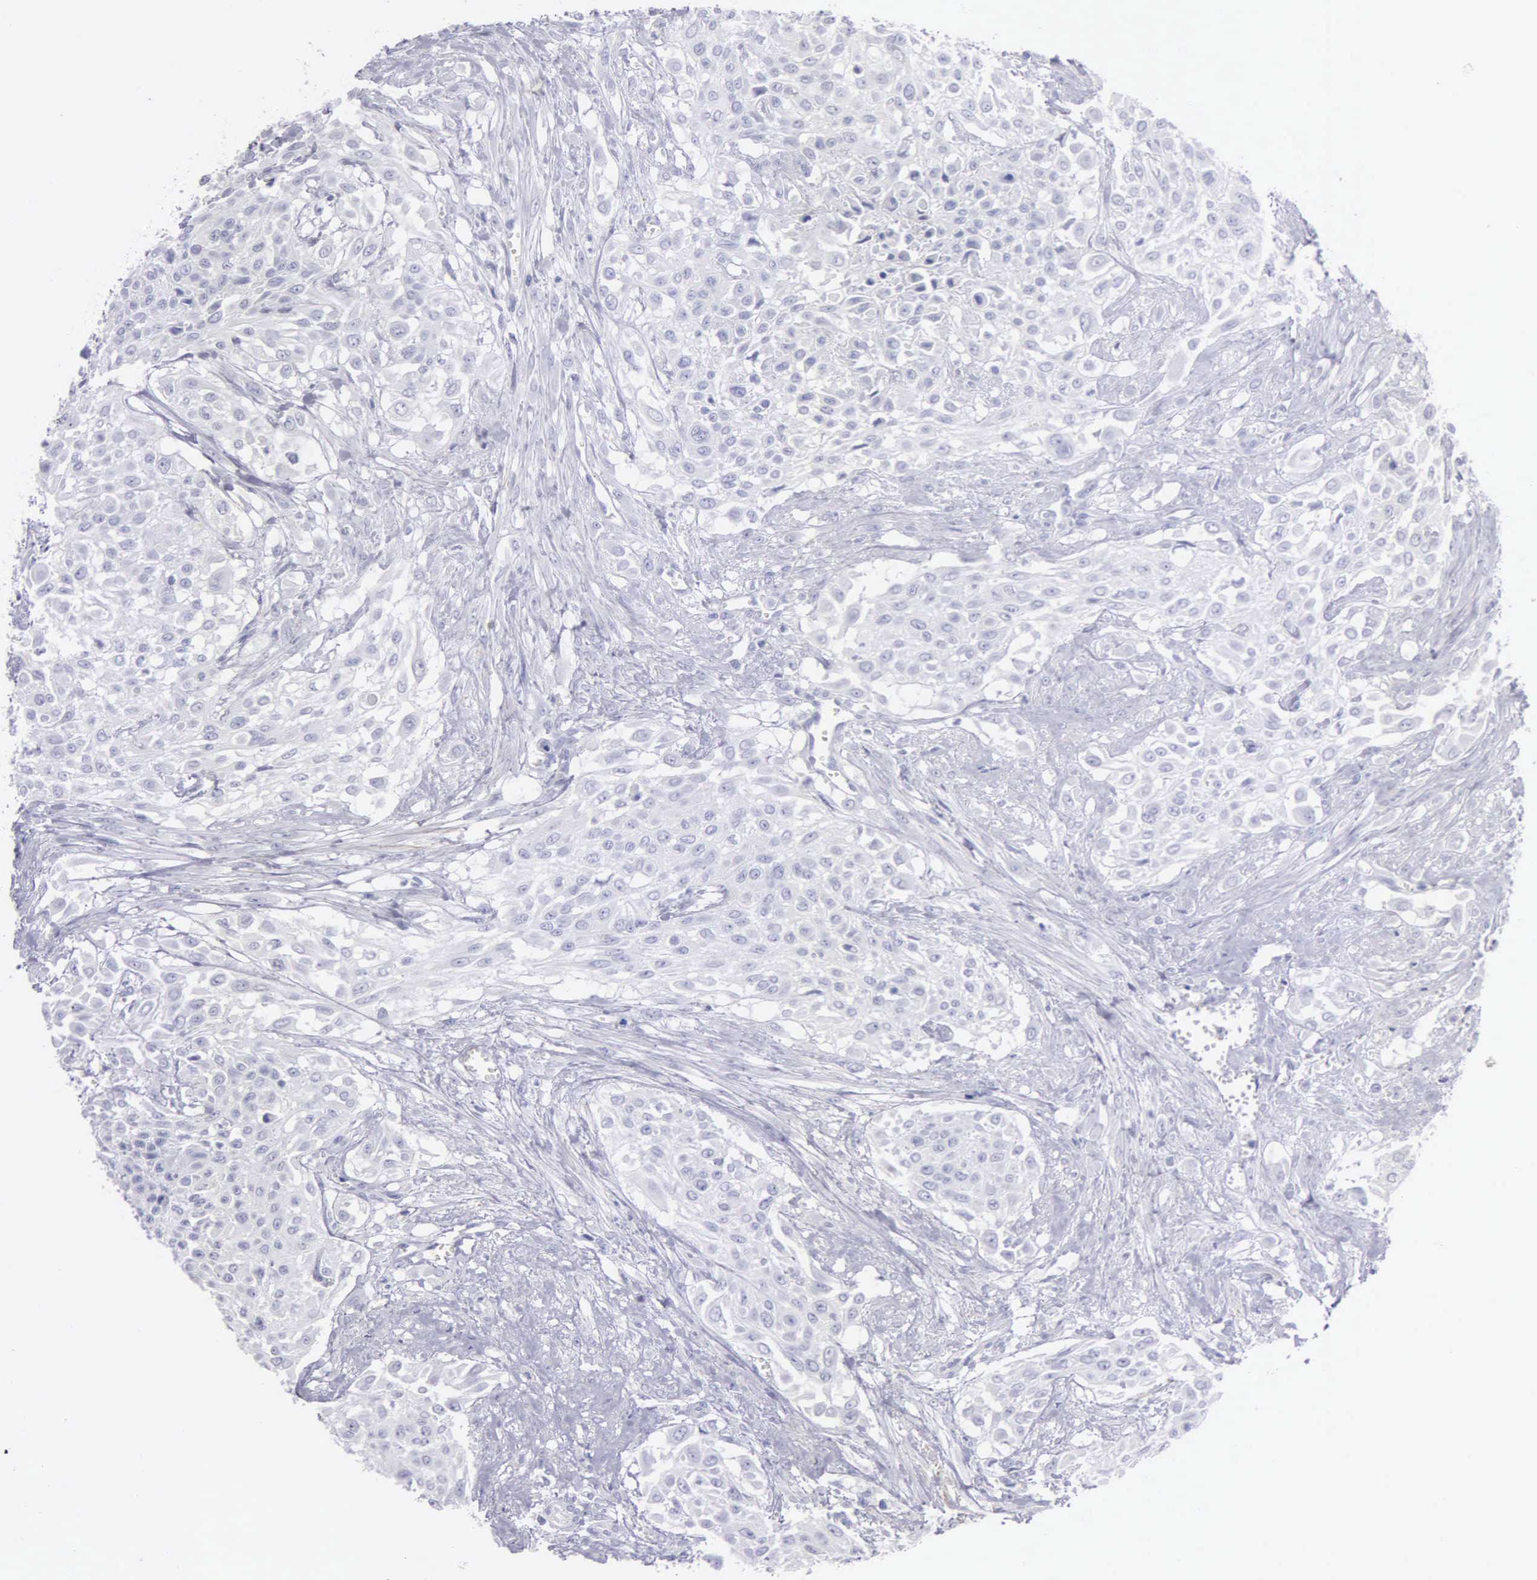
{"staining": {"intensity": "negative", "quantity": "none", "location": "none"}, "tissue": "urothelial cancer", "cell_type": "Tumor cells", "image_type": "cancer", "snomed": [{"axis": "morphology", "description": "Urothelial carcinoma, High grade"}, {"axis": "topography", "description": "Urinary bladder"}], "caption": "A high-resolution histopathology image shows immunohistochemistry staining of urothelial cancer, which reveals no significant positivity in tumor cells.", "gene": "FBLN5", "patient": {"sex": "male", "age": 57}}